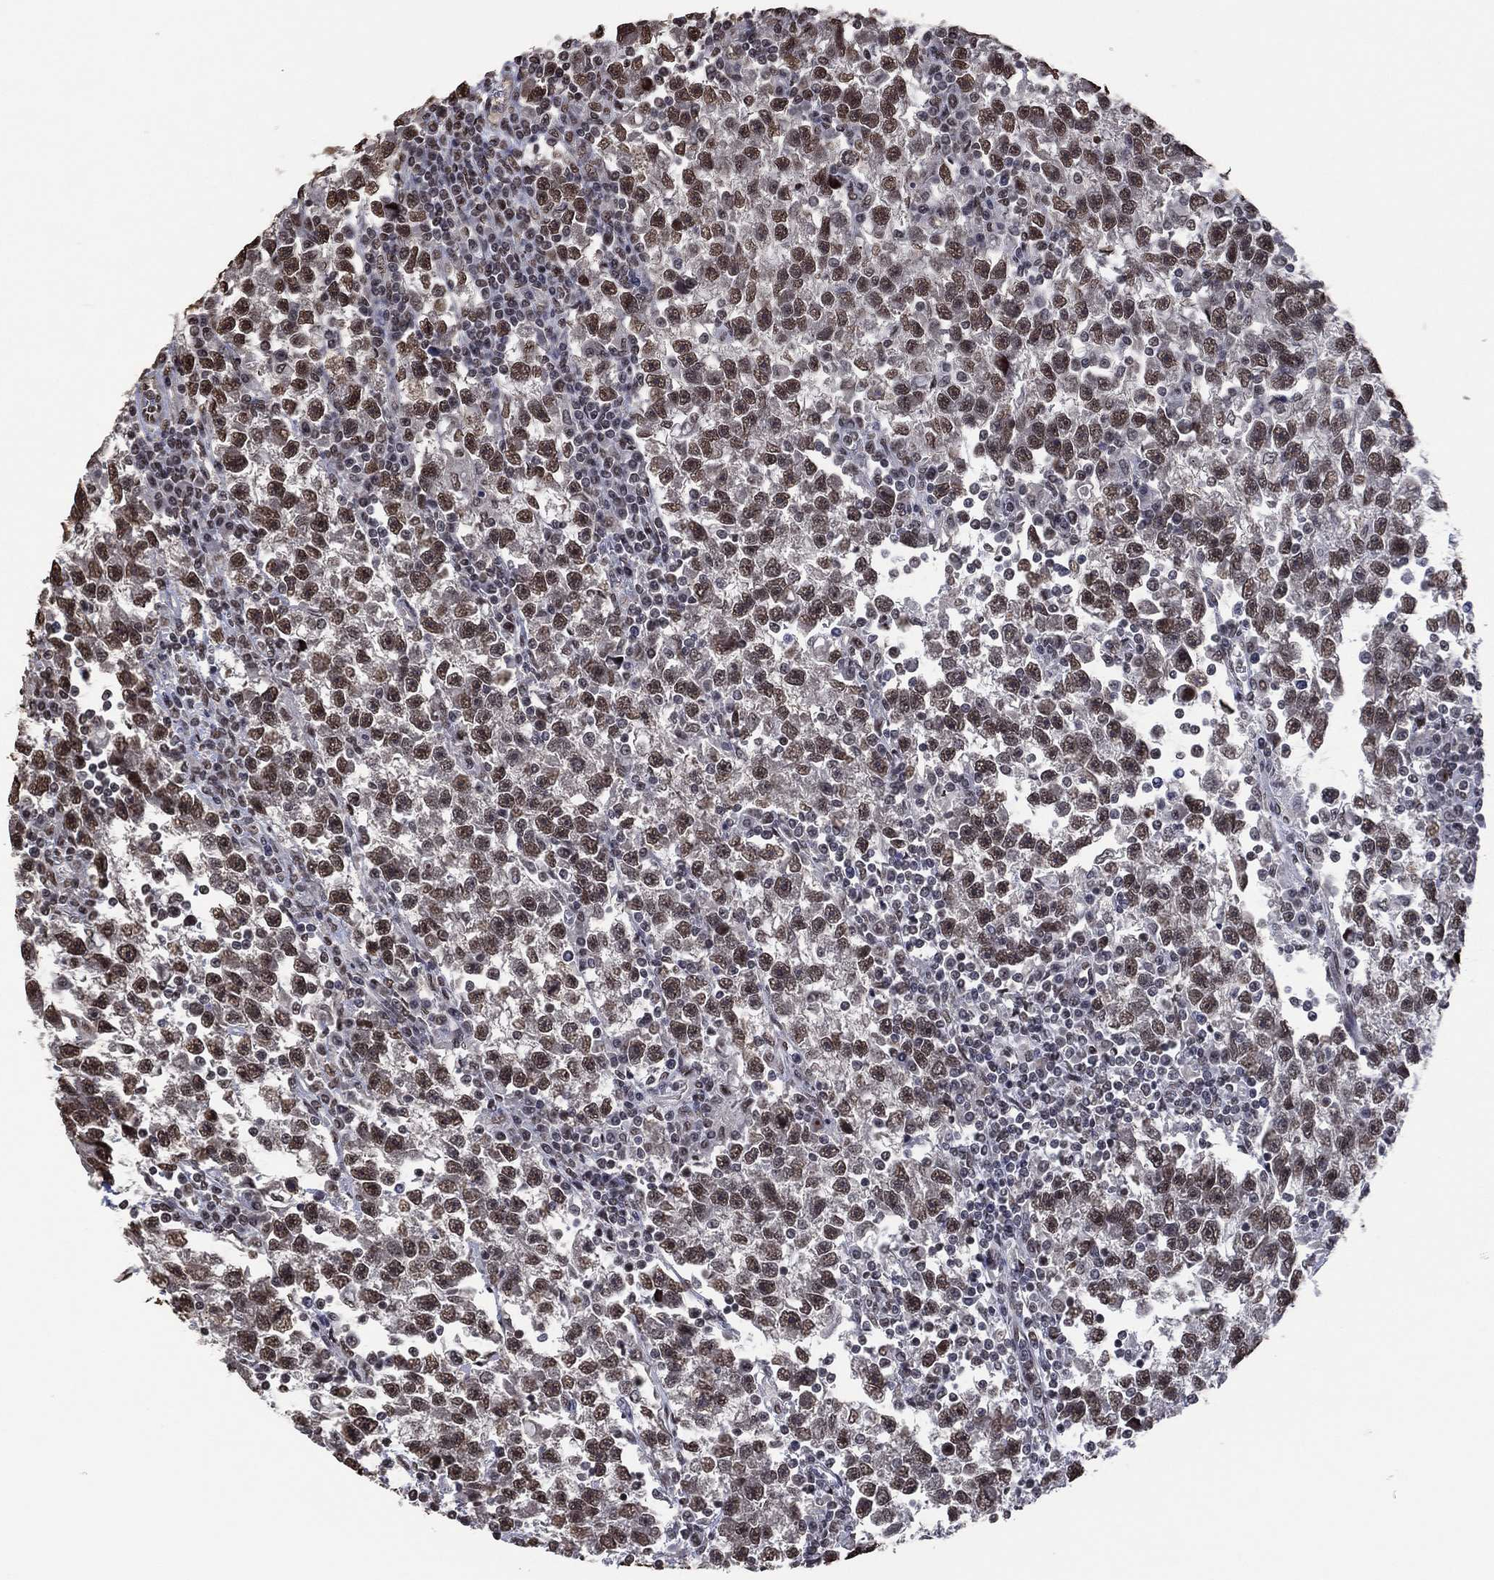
{"staining": {"intensity": "moderate", "quantity": "25%-75%", "location": "nuclear"}, "tissue": "testis cancer", "cell_type": "Tumor cells", "image_type": "cancer", "snomed": [{"axis": "morphology", "description": "Seminoma, NOS"}, {"axis": "topography", "description": "Testis"}], "caption": "Brown immunohistochemical staining in seminoma (testis) shows moderate nuclear staining in approximately 25%-75% of tumor cells.", "gene": "EHMT1", "patient": {"sex": "male", "age": 47}}